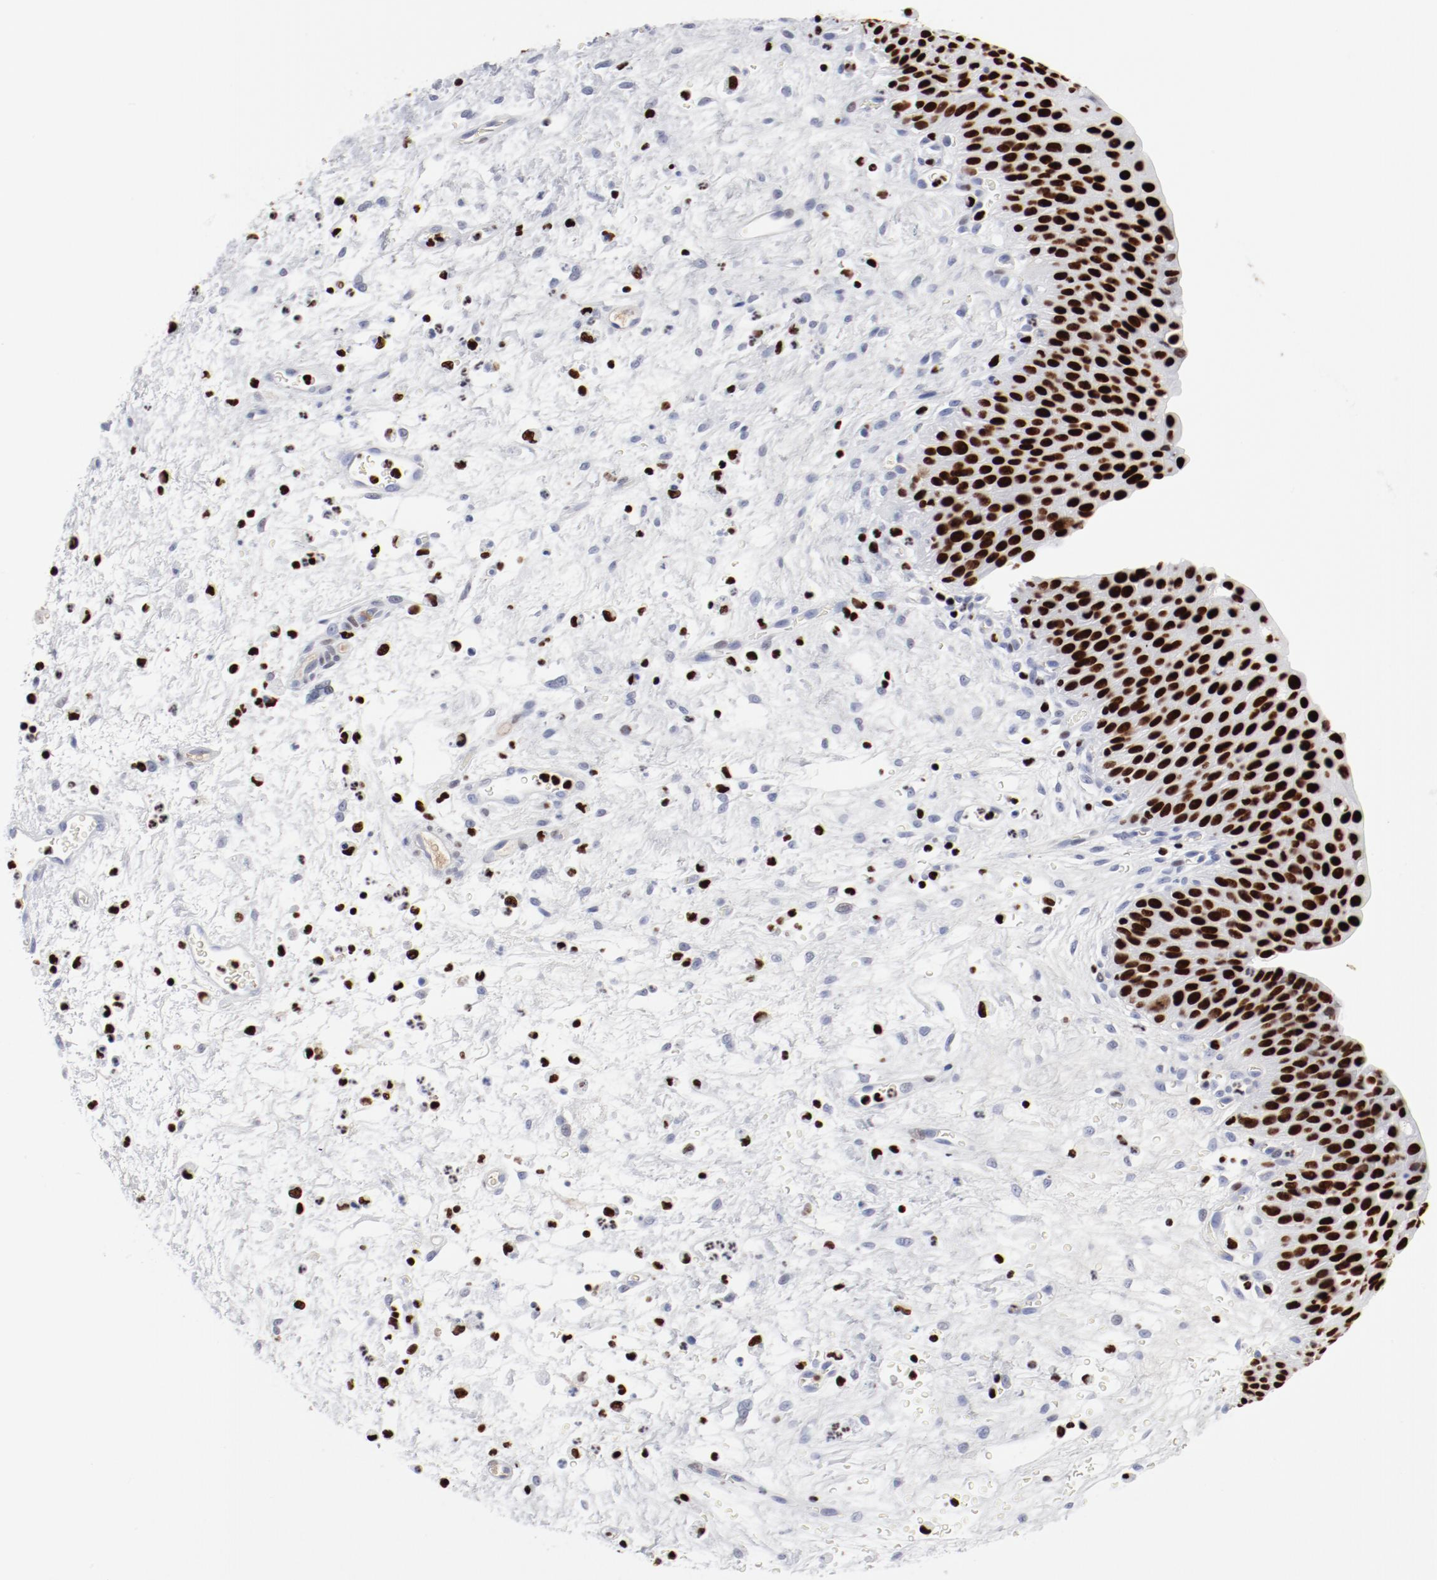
{"staining": {"intensity": "strong", "quantity": ">75%", "location": "nuclear"}, "tissue": "urinary bladder", "cell_type": "Urothelial cells", "image_type": "normal", "snomed": [{"axis": "morphology", "description": "Normal tissue, NOS"}, {"axis": "morphology", "description": "Dysplasia, NOS"}, {"axis": "topography", "description": "Urinary bladder"}], "caption": "Urothelial cells display high levels of strong nuclear positivity in about >75% of cells in normal human urinary bladder. The staining was performed using DAB (3,3'-diaminobenzidine) to visualize the protein expression in brown, while the nuclei were stained in blue with hematoxylin (Magnification: 20x).", "gene": "SMARCC2", "patient": {"sex": "male", "age": 35}}